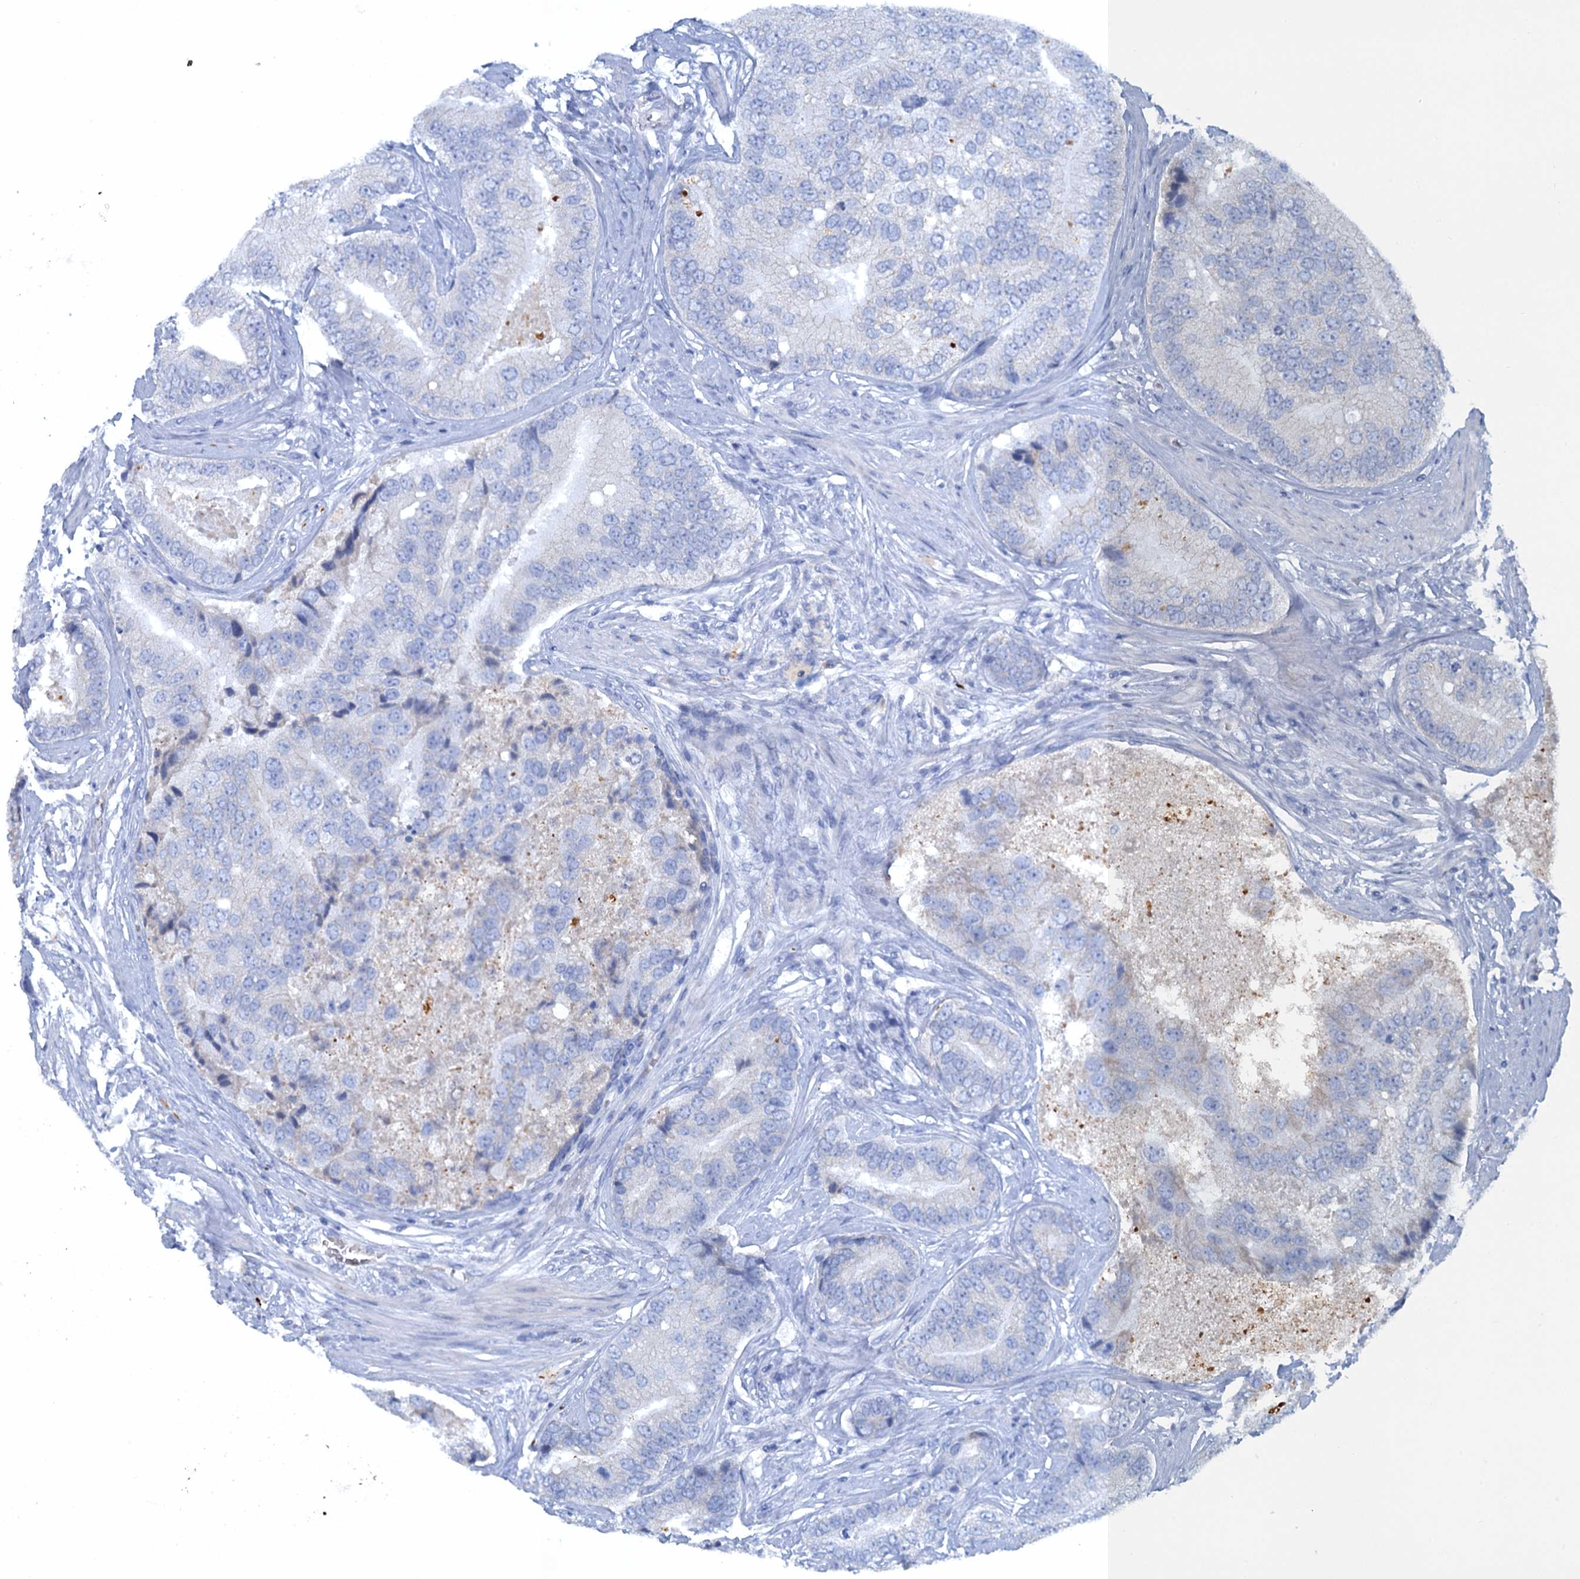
{"staining": {"intensity": "negative", "quantity": "none", "location": "none"}, "tissue": "prostate cancer", "cell_type": "Tumor cells", "image_type": "cancer", "snomed": [{"axis": "morphology", "description": "Adenocarcinoma, High grade"}, {"axis": "topography", "description": "Prostate"}], "caption": "The immunohistochemistry image has no significant expression in tumor cells of prostate cancer (high-grade adenocarcinoma) tissue. (Stains: DAB (3,3'-diaminobenzidine) immunohistochemistry (IHC) with hematoxylin counter stain, Microscopy: brightfield microscopy at high magnification).", "gene": "MYADML2", "patient": {"sex": "male", "age": 70}}